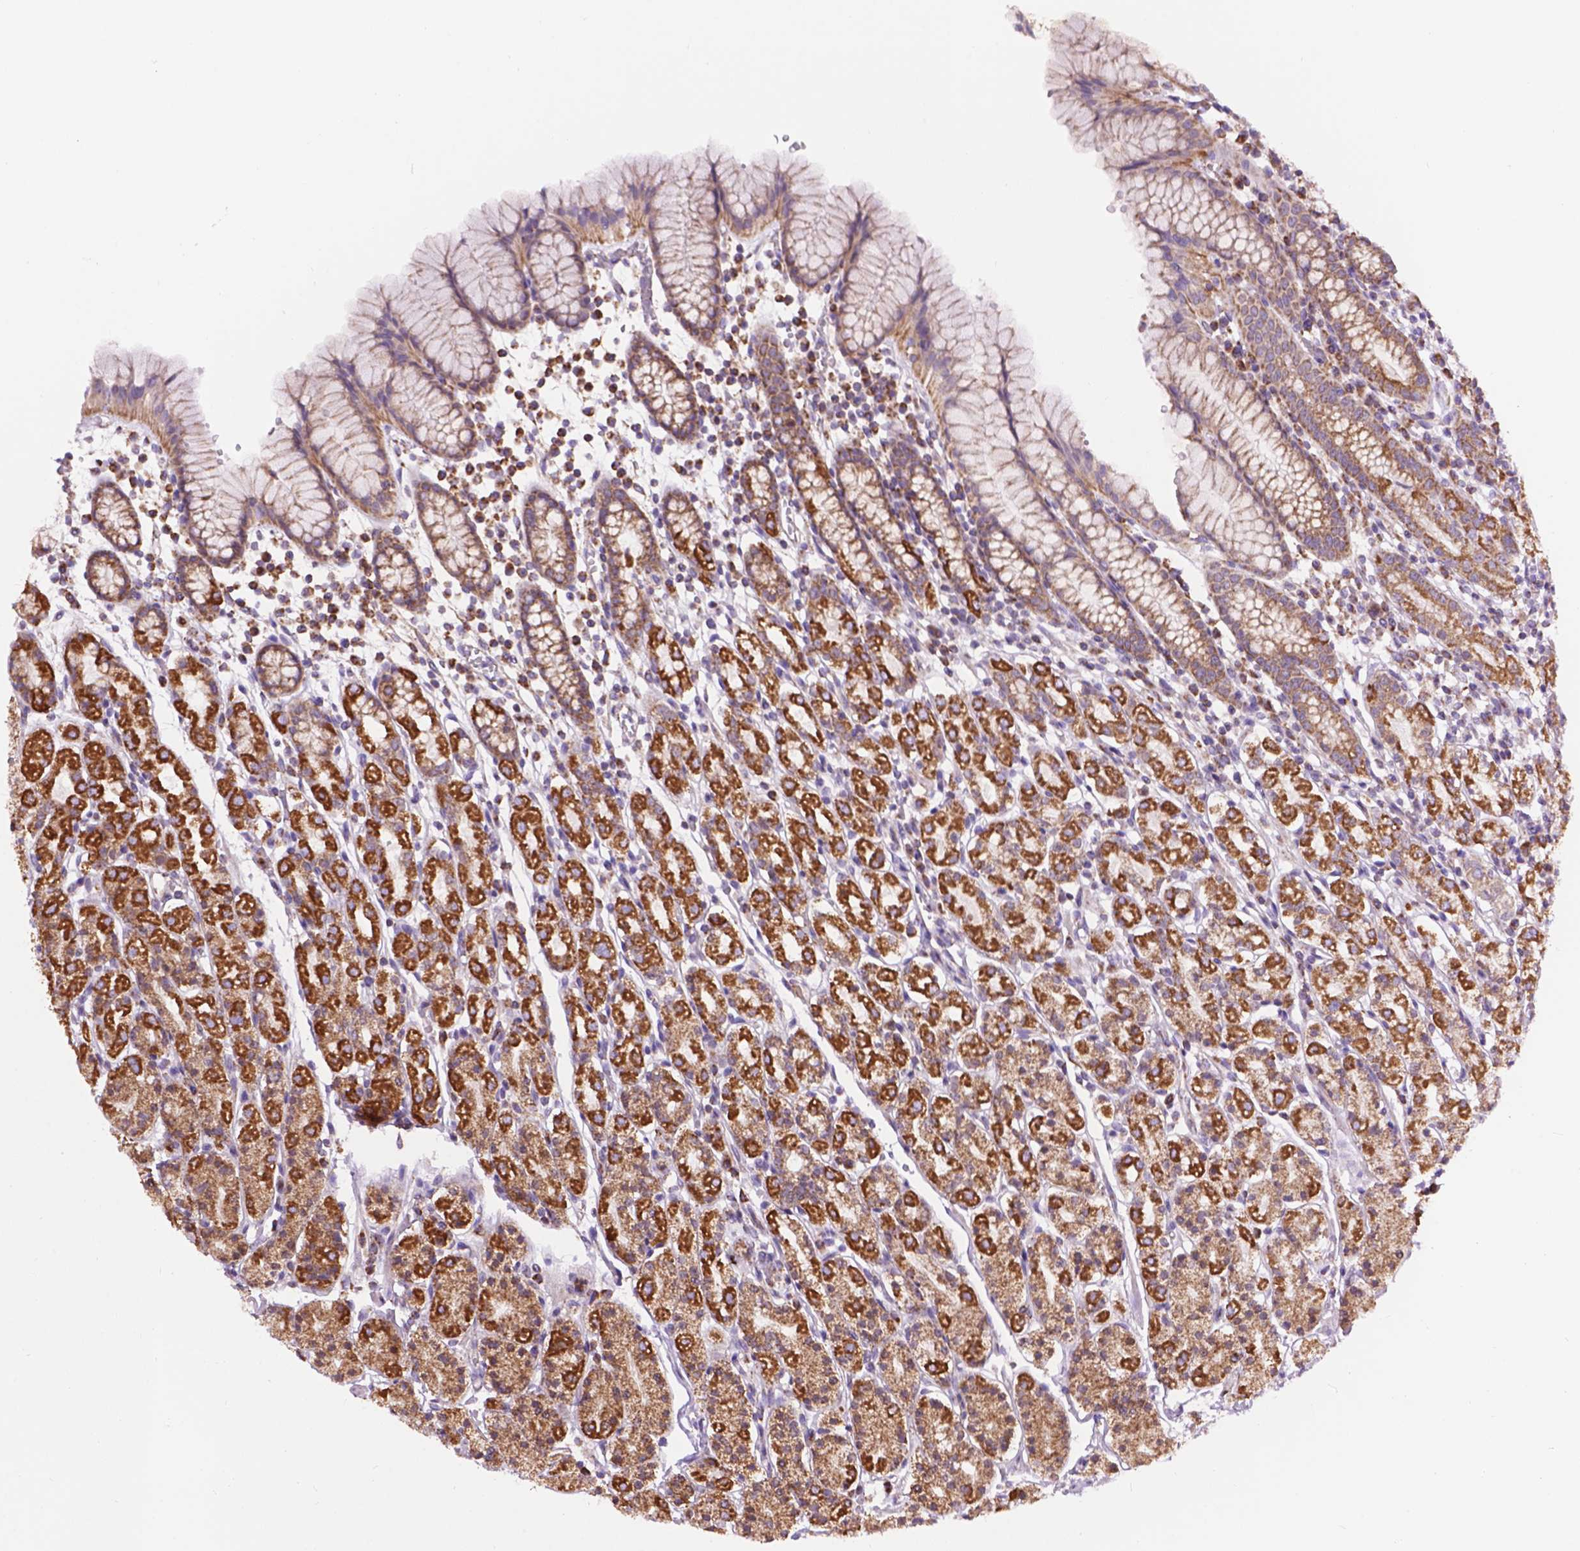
{"staining": {"intensity": "strong", "quantity": ">75%", "location": "cytoplasmic/membranous"}, "tissue": "stomach", "cell_type": "Glandular cells", "image_type": "normal", "snomed": [{"axis": "morphology", "description": "Normal tissue, NOS"}, {"axis": "topography", "description": "Stomach, upper"}, {"axis": "topography", "description": "Stomach"}], "caption": "Human stomach stained with a brown dye shows strong cytoplasmic/membranous positive positivity in about >75% of glandular cells.", "gene": "PYCR3", "patient": {"sex": "male", "age": 62}}